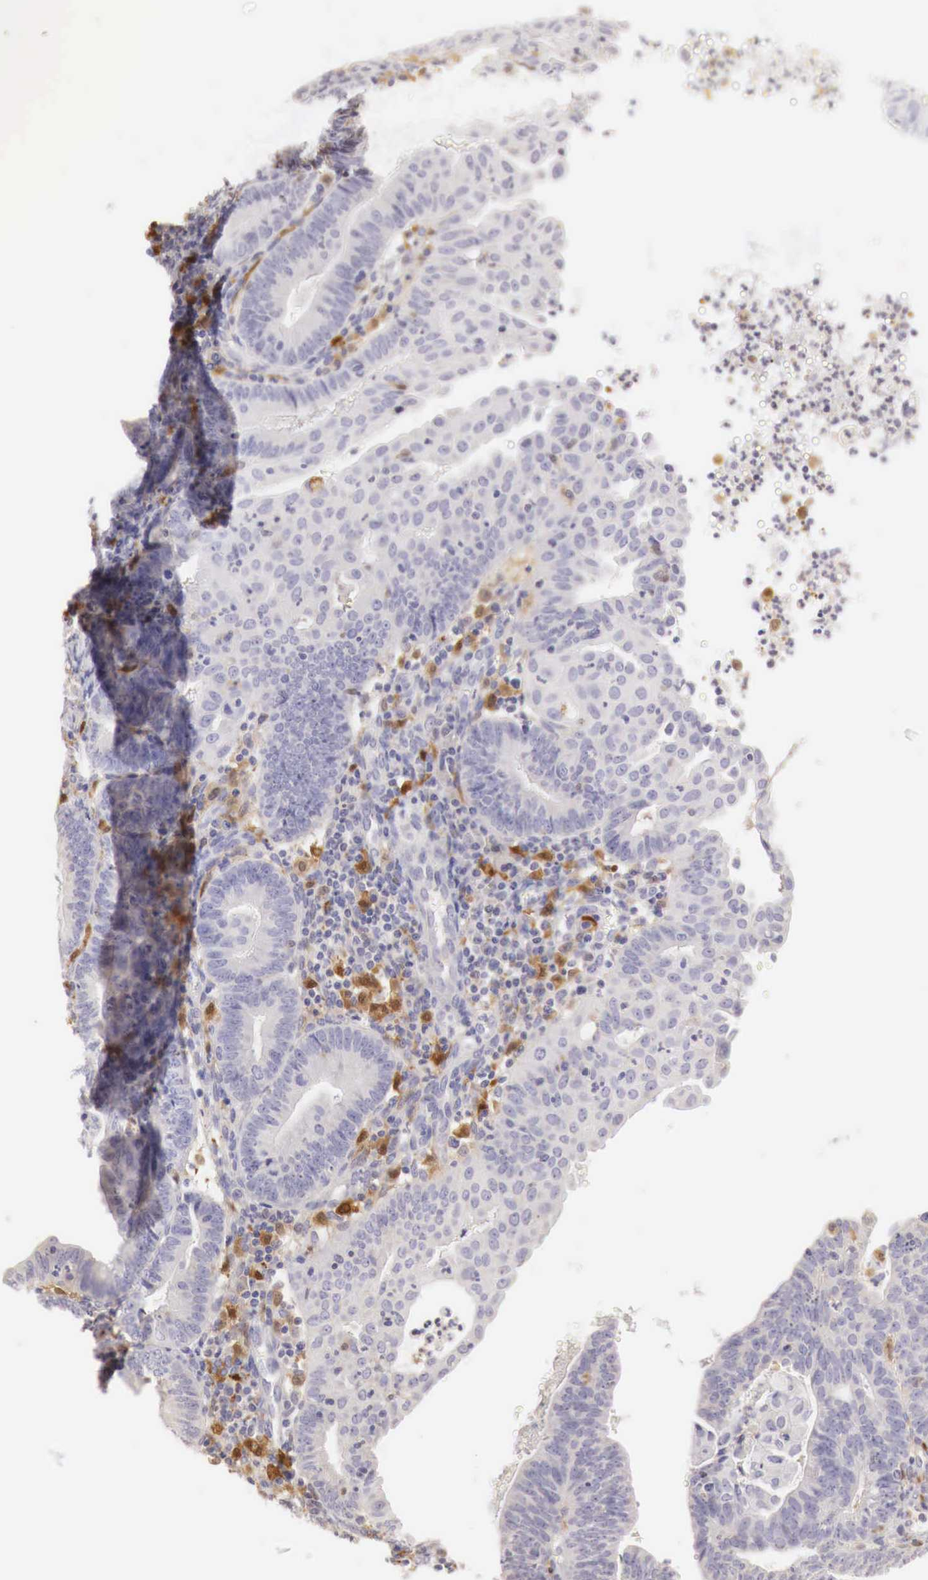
{"staining": {"intensity": "negative", "quantity": "none", "location": "none"}, "tissue": "endometrial cancer", "cell_type": "Tumor cells", "image_type": "cancer", "snomed": [{"axis": "morphology", "description": "Adenocarcinoma, NOS"}, {"axis": "topography", "description": "Endometrium"}], "caption": "DAB (3,3'-diaminobenzidine) immunohistochemical staining of human endometrial adenocarcinoma demonstrates no significant expression in tumor cells. (DAB (3,3'-diaminobenzidine) immunohistochemistry (IHC) with hematoxylin counter stain).", "gene": "RENBP", "patient": {"sex": "female", "age": 60}}